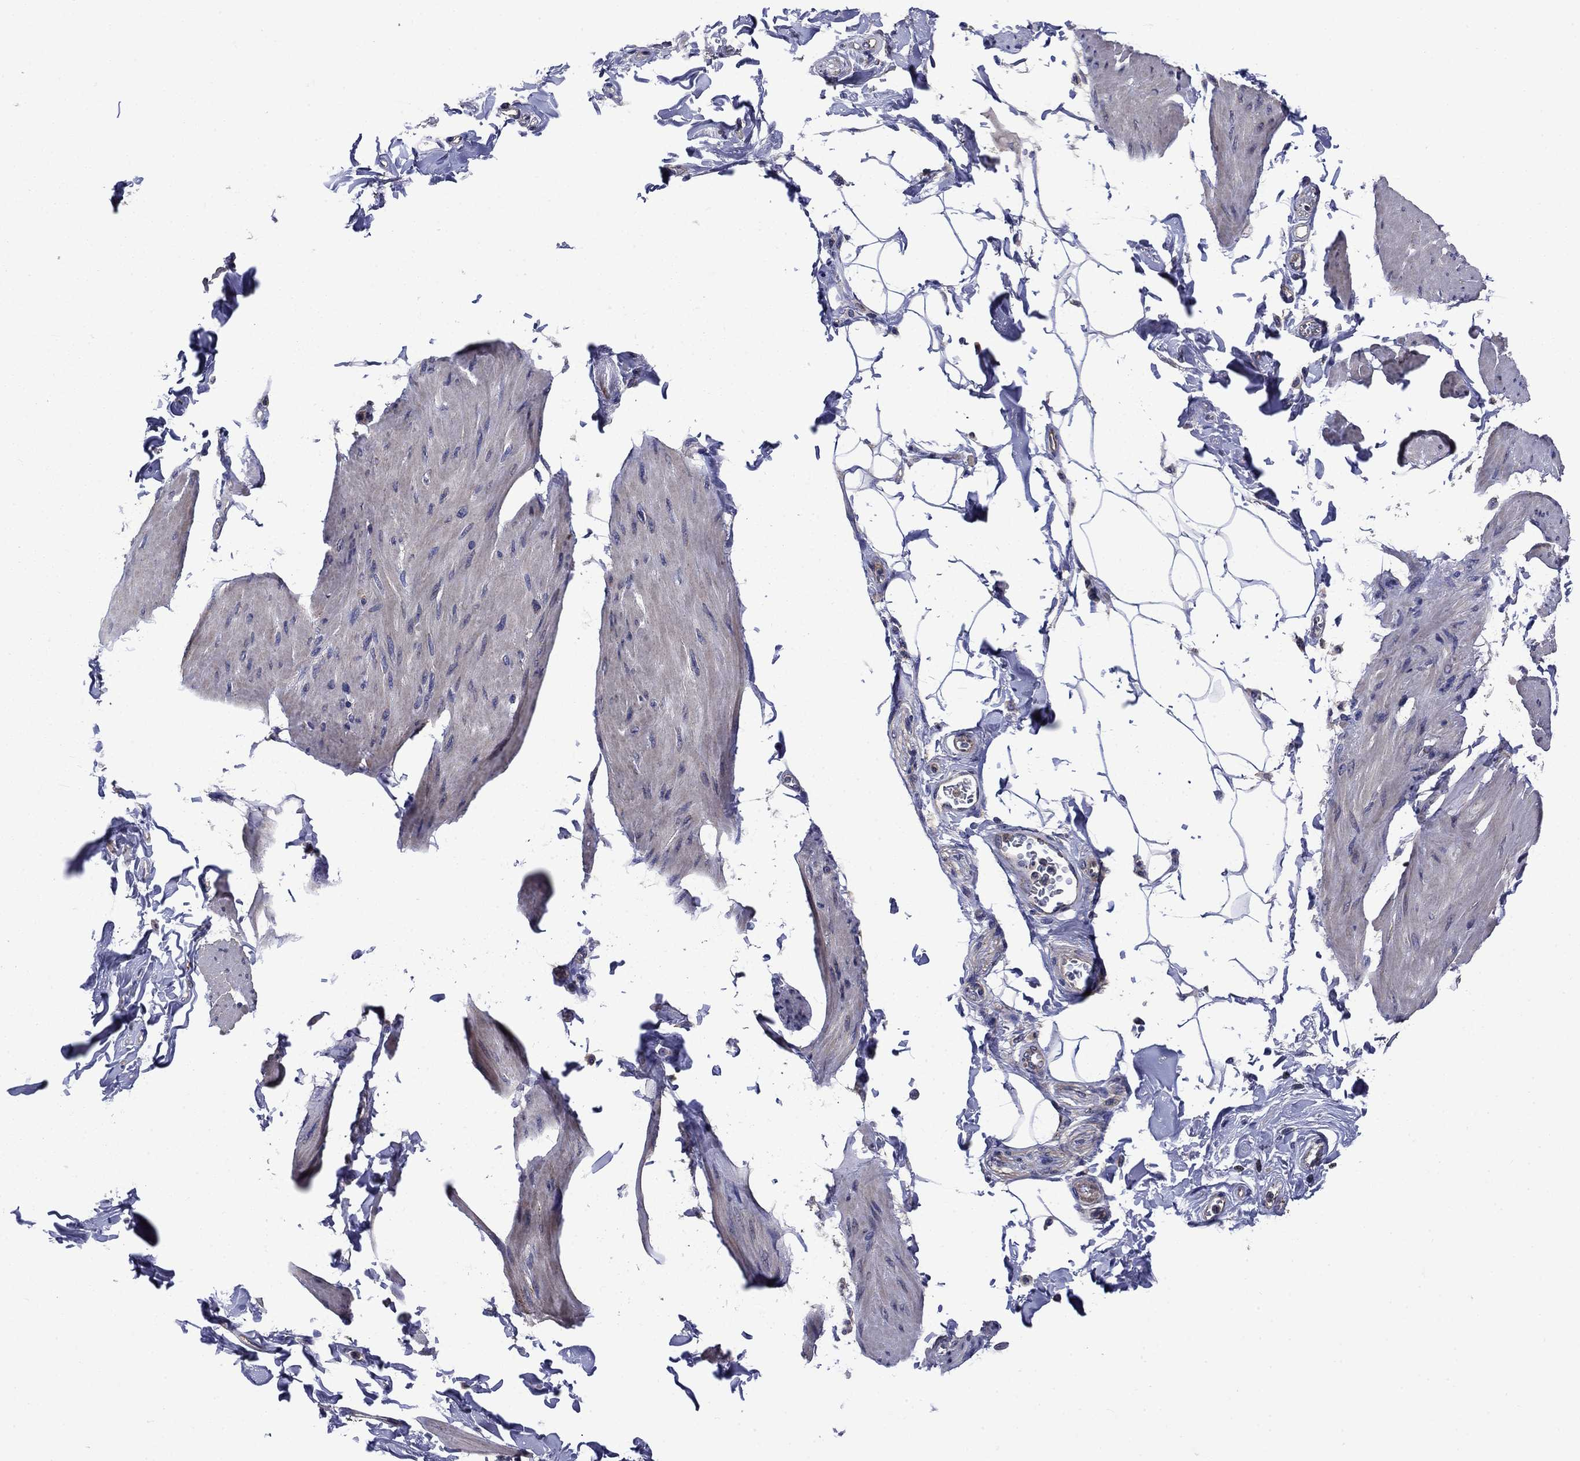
{"staining": {"intensity": "negative", "quantity": "none", "location": "none"}, "tissue": "smooth muscle", "cell_type": "Smooth muscle cells", "image_type": "normal", "snomed": [{"axis": "morphology", "description": "Normal tissue, NOS"}, {"axis": "topography", "description": "Adipose tissue"}, {"axis": "topography", "description": "Smooth muscle"}, {"axis": "topography", "description": "Peripheral nerve tissue"}], "caption": "DAB immunohistochemical staining of benign smooth muscle exhibits no significant expression in smooth muscle cells. (DAB IHC with hematoxylin counter stain).", "gene": "KIF22", "patient": {"sex": "male", "age": 83}}